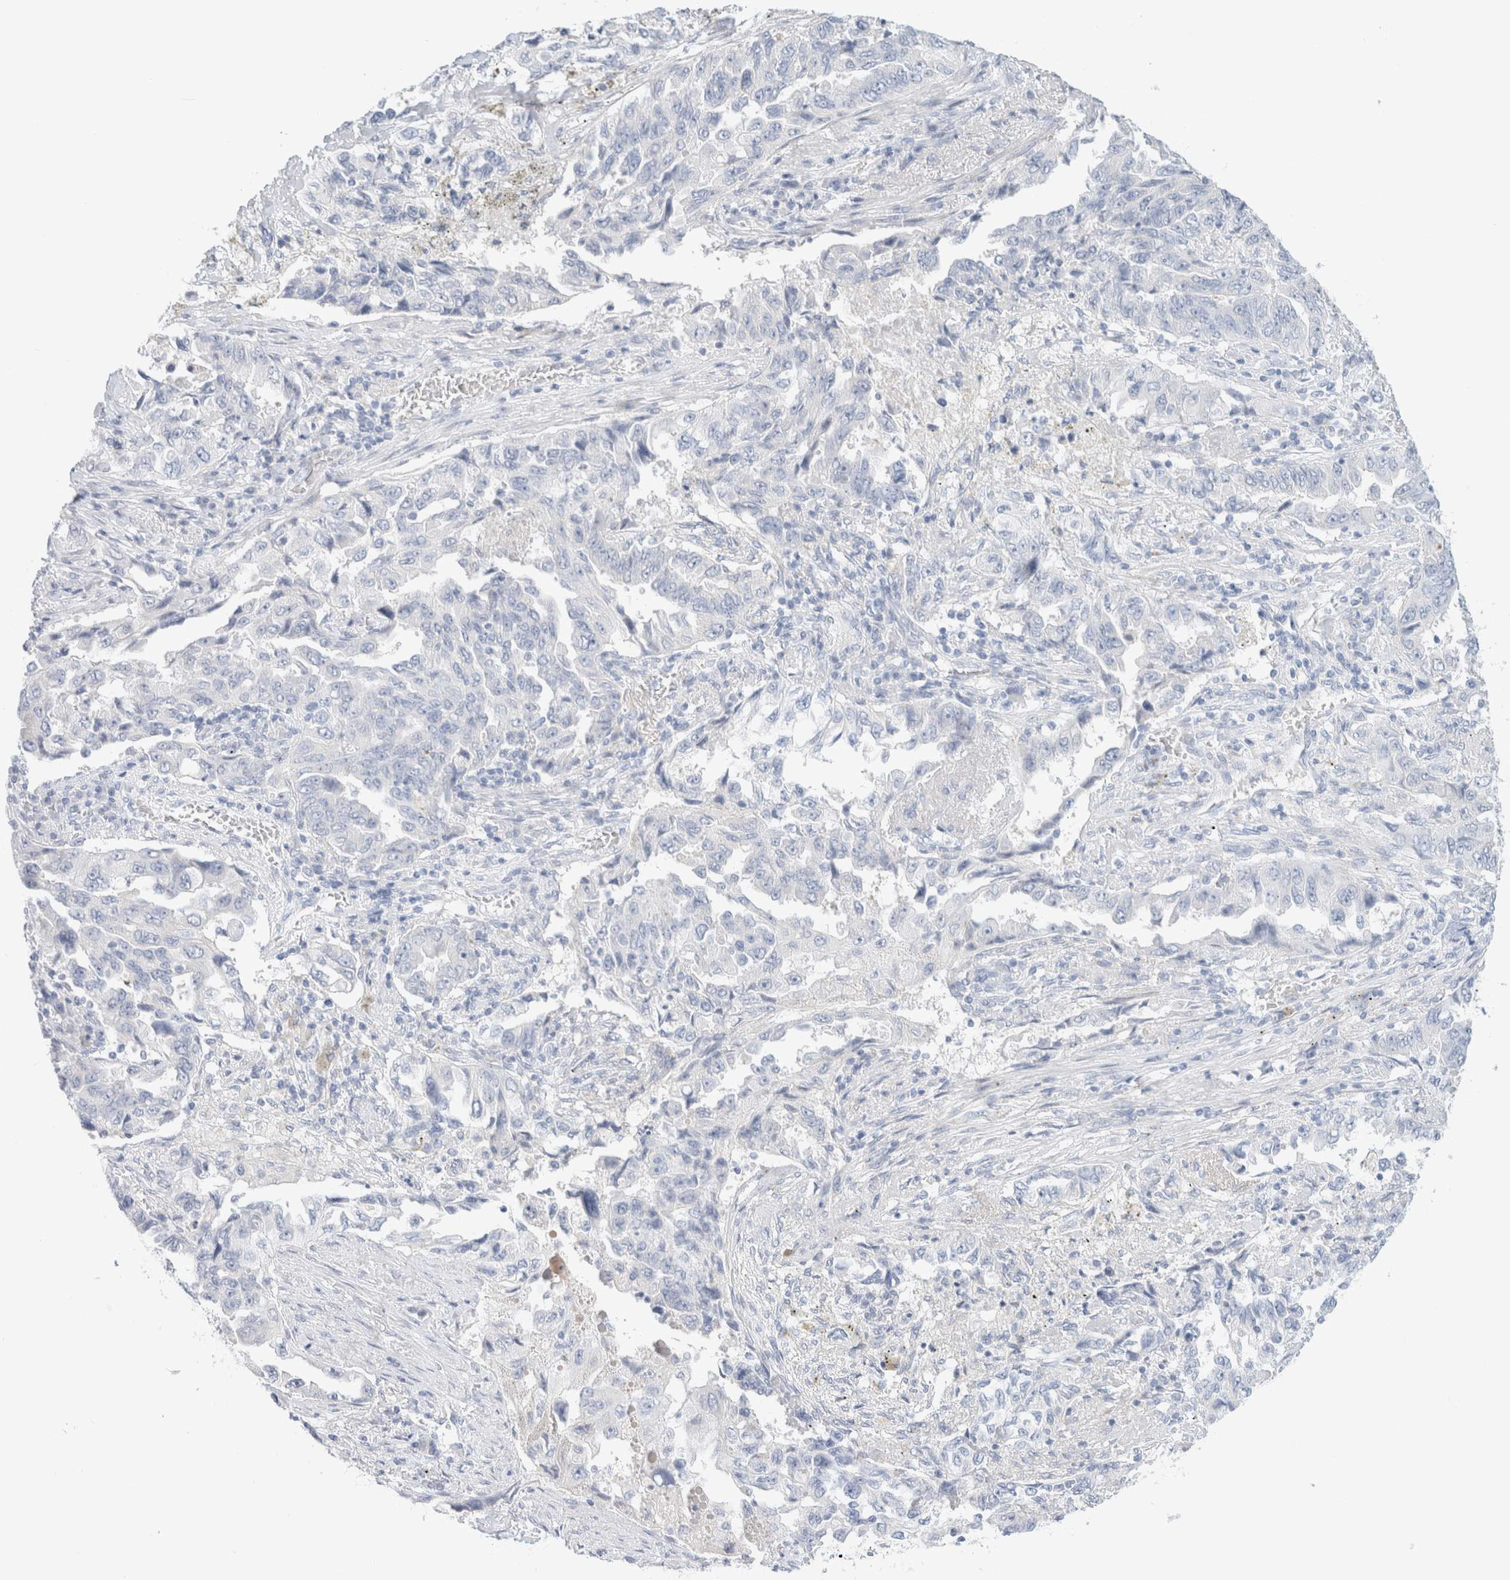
{"staining": {"intensity": "negative", "quantity": "none", "location": "none"}, "tissue": "lung cancer", "cell_type": "Tumor cells", "image_type": "cancer", "snomed": [{"axis": "morphology", "description": "Adenocarcinoma, NOS"}, {"axis": "topography", "description": "Lung"}], "caption": "High magnification brightfield microscopy of adenocarcinoma (lung) stained with DAB (3,3'-diaminobenzidine) (brown) and counterstained with hematoxylin (blue): tumor cells show no significant staining.", "gene": "CPQ", "patient": {"sex": "female", "age": 51}}